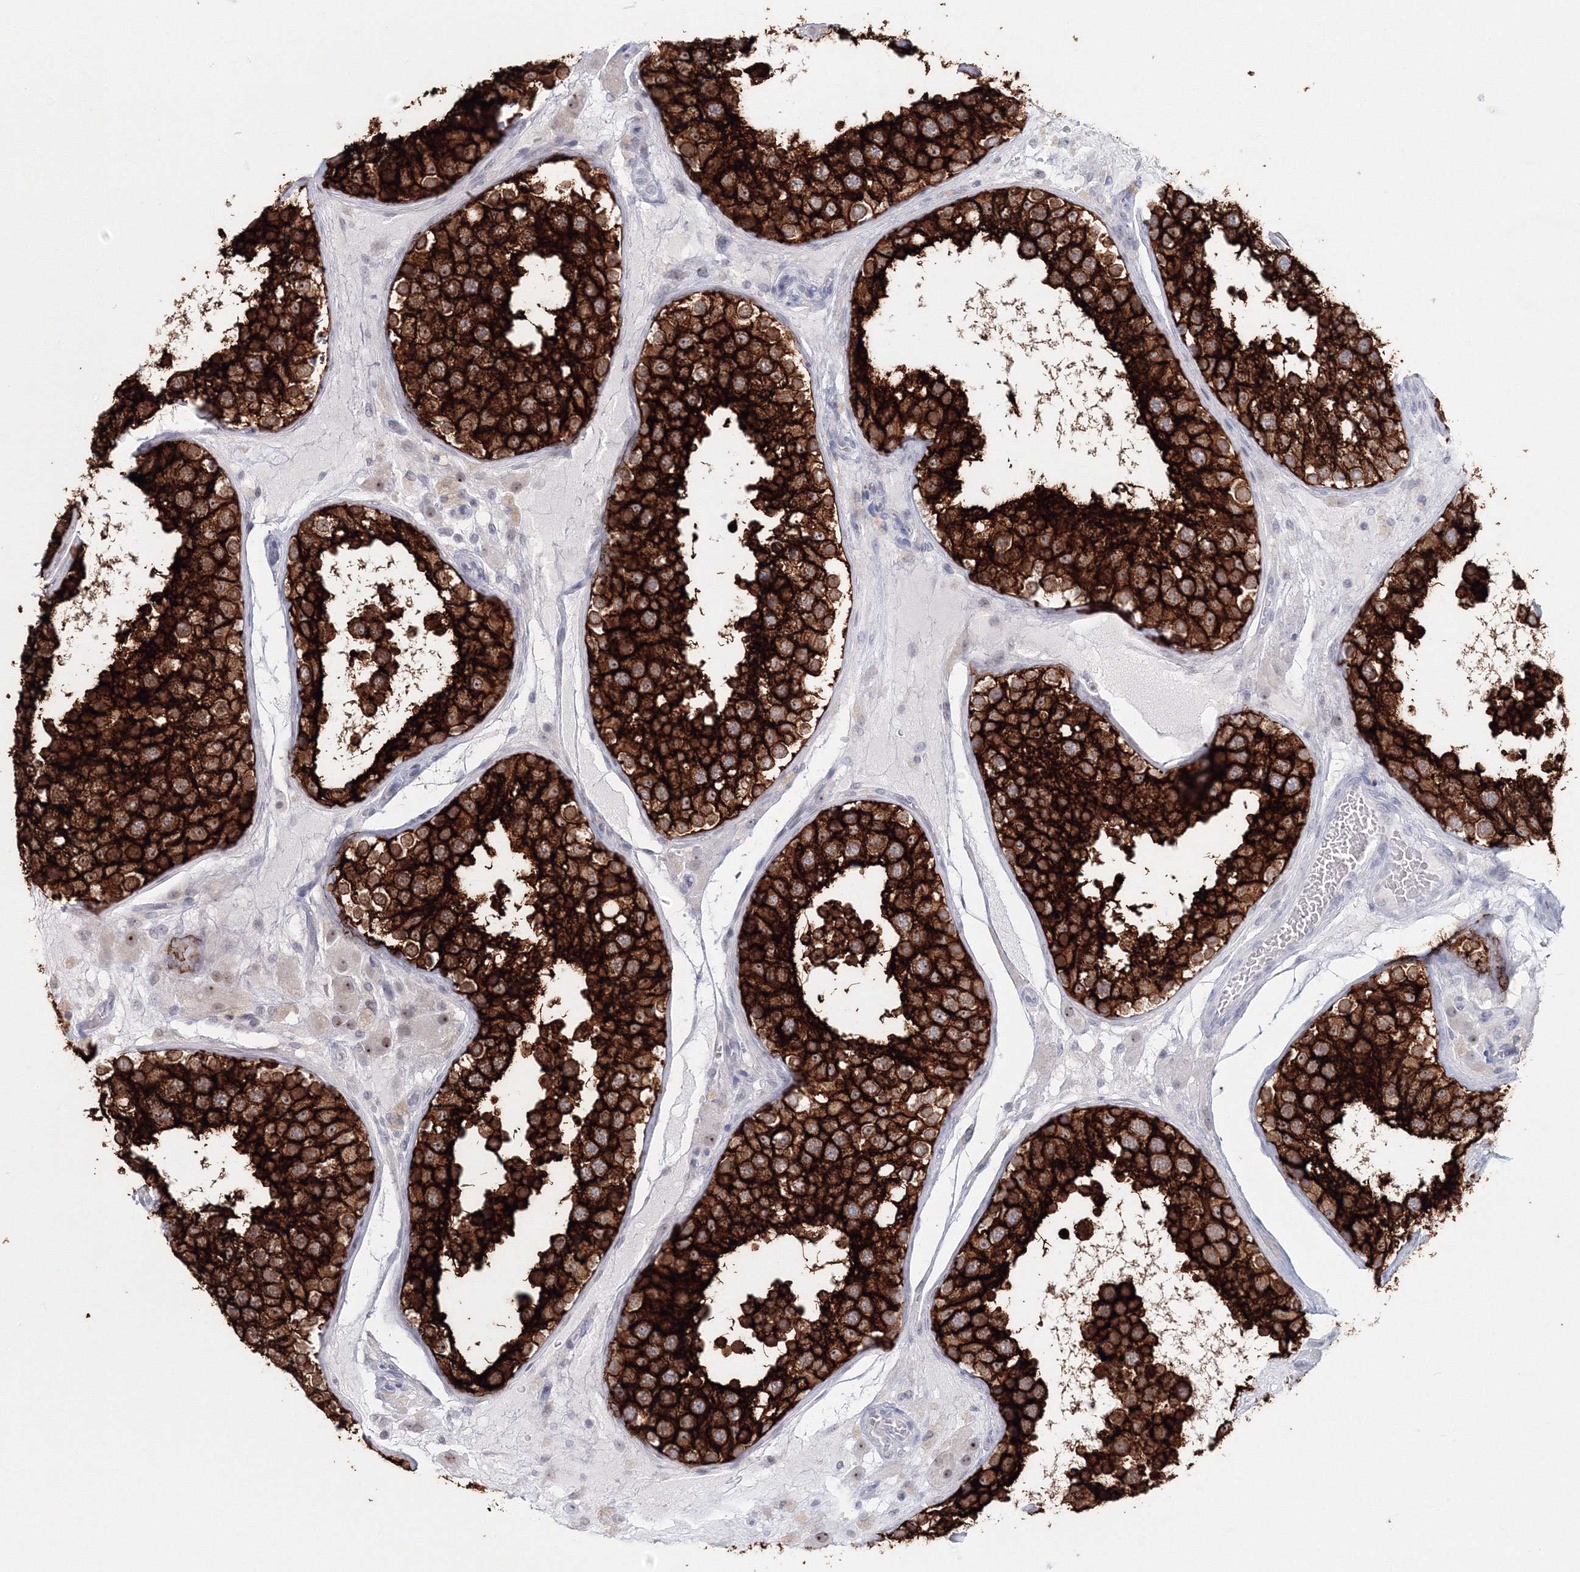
{"staining": {"intensity": "strong", "quantity": ">75%", "location": "cytoplasmic/membranous"}, "tissue": "testis", "cell_type": "Cells in seminiferous ducts", "image_type": "normal", "snomed": [{"axis": "morphology", "description": "Normal tissue, NOS"}, {"axis": "topography", "description": "Testis"}], "caption": "Testis stained with a protein marker exhibits strong staining in cells in seminiferous ducts.", "gene": "VSIG1", "patient": {"sex": "male", "age": 26}}